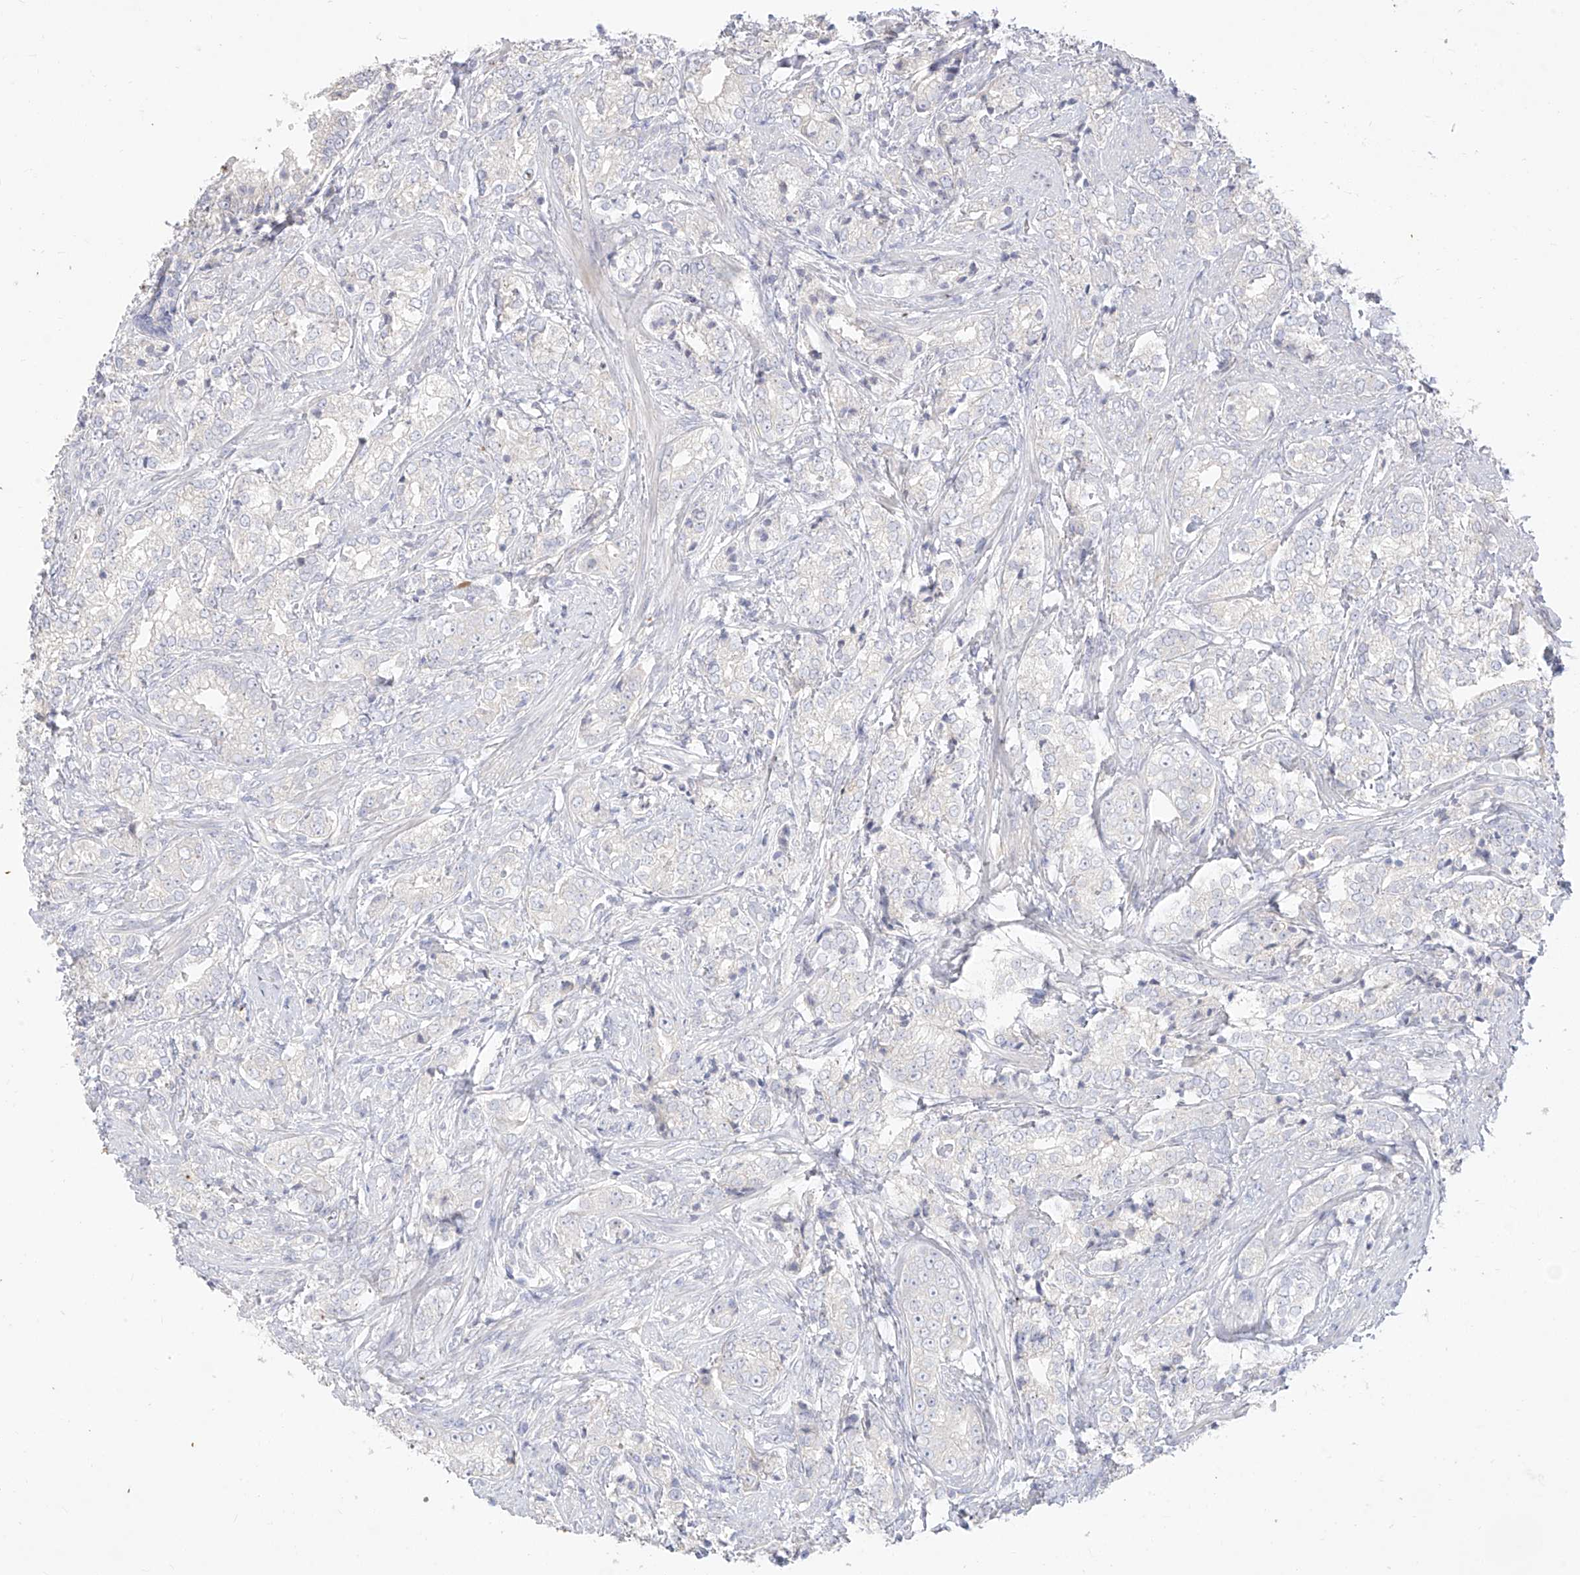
{"staining": {"intensity": "negative", "quantity": "none", "location": "none"}, "tissue": "prostate cancer", "cell_type": "Tumor cells", "image_type": "cancer", "snomed": [{"axis": "morphology", "description": "Adenocarcinoma, High grade"}, {"axis": "topography", "description": "Prostate"}], "caption": "Tumor cells show no significant staining in high-grade adenocarcinoma (prostate).", "gene": "ARHGEF40", "patient": {"sex": "male", "age": 69}}